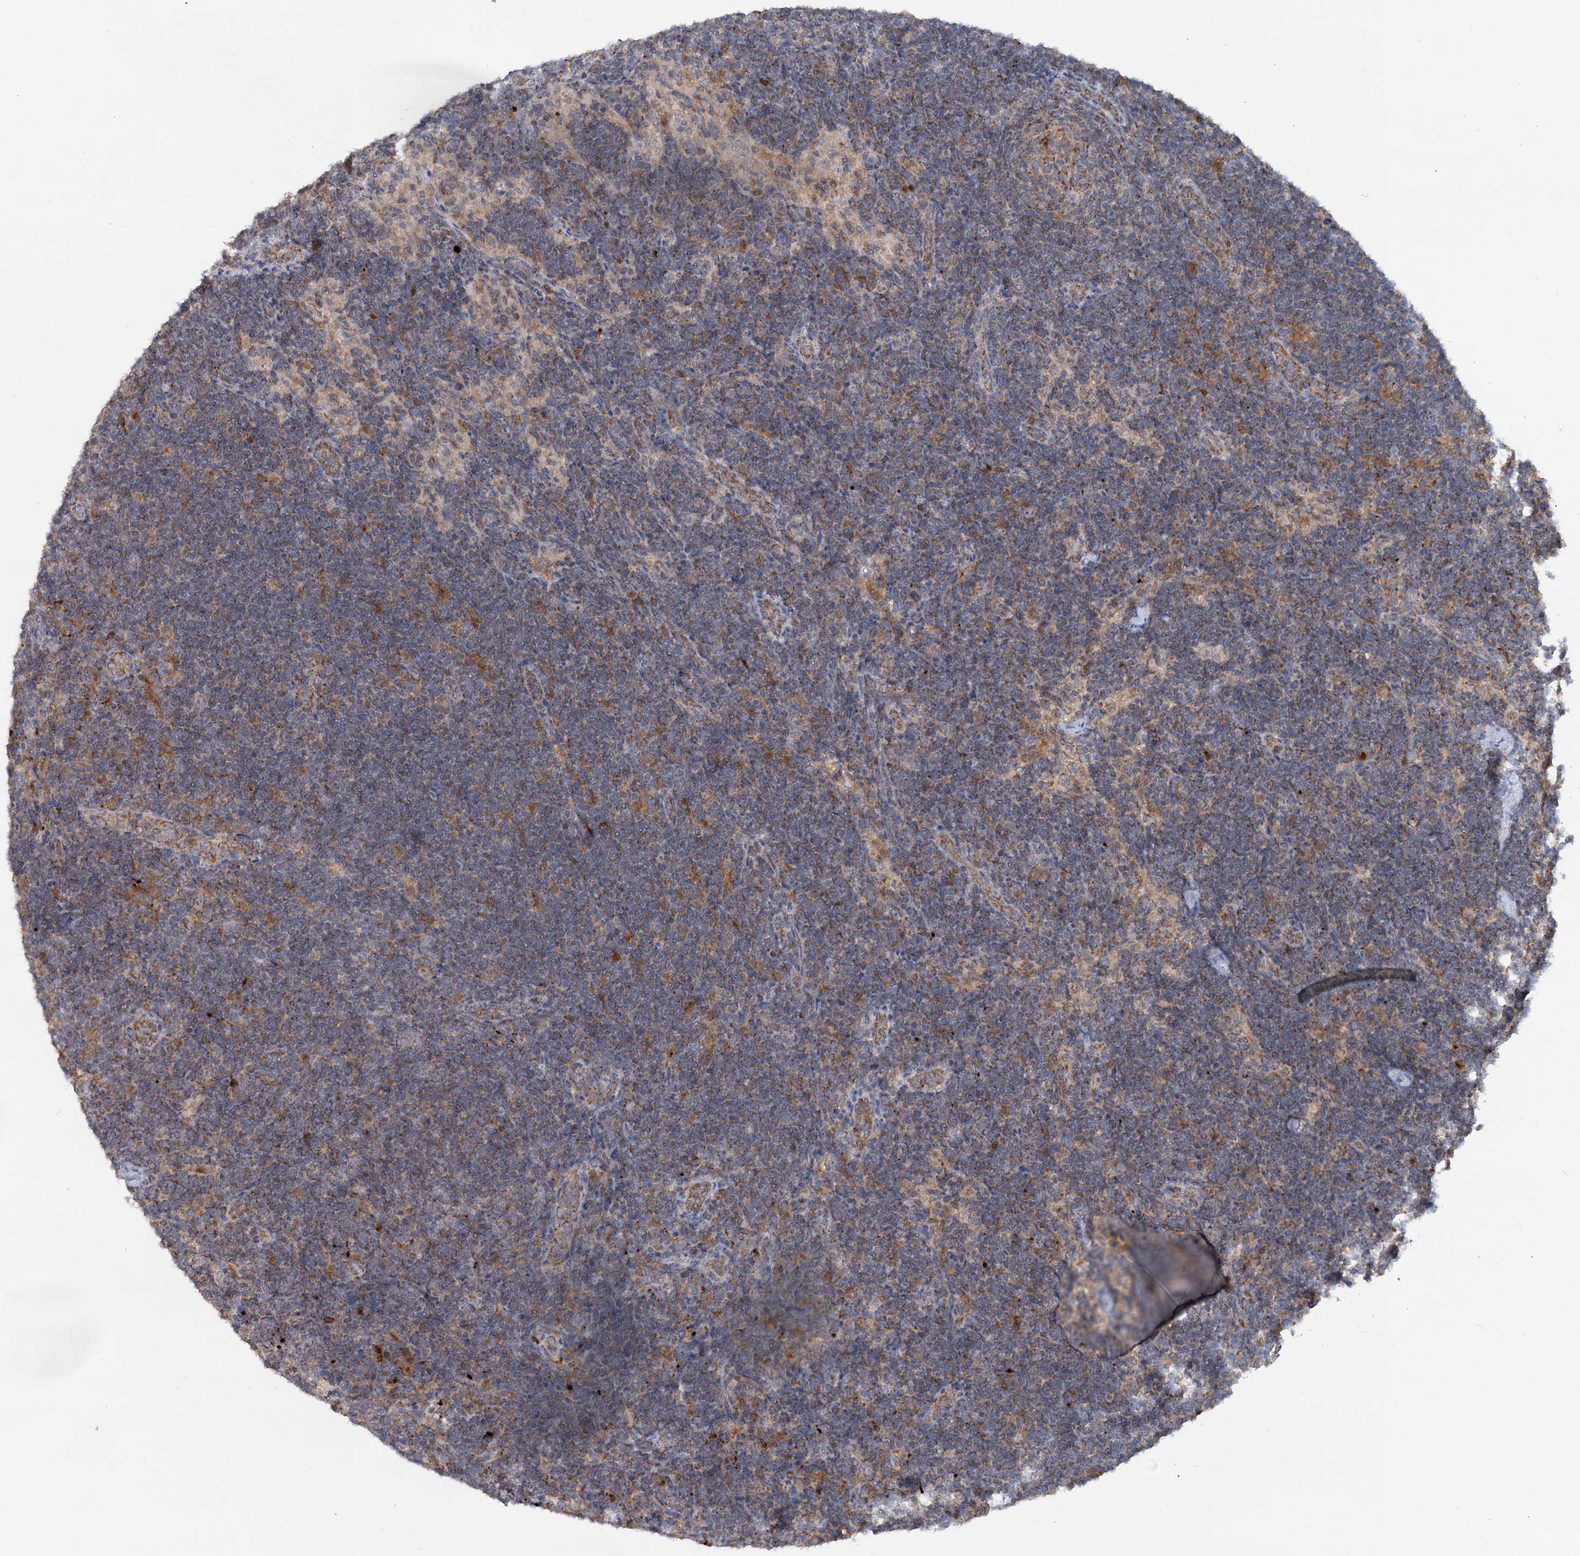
{"staining": {"intensity": "moderate", "quantity": "<25%", "location": "cytoplasmic/membranous"}, "tissue": "lymph node", "cell_type": "Germinal center cells", "image_type": "normal", "snomed": [{"axis": "morphology", "description": "Normal tissue, NOS"}, {"axis": "topography", "description": "Lymph node"}], "caption": "About <25% of germinal center cells in normal lymph node show moderate cytoplasmic/membranous protein staining as visualized by brown immunohistochemical staining.", "gene": "PYROXD2", "patient": {"sex": "female", "age": 22}}